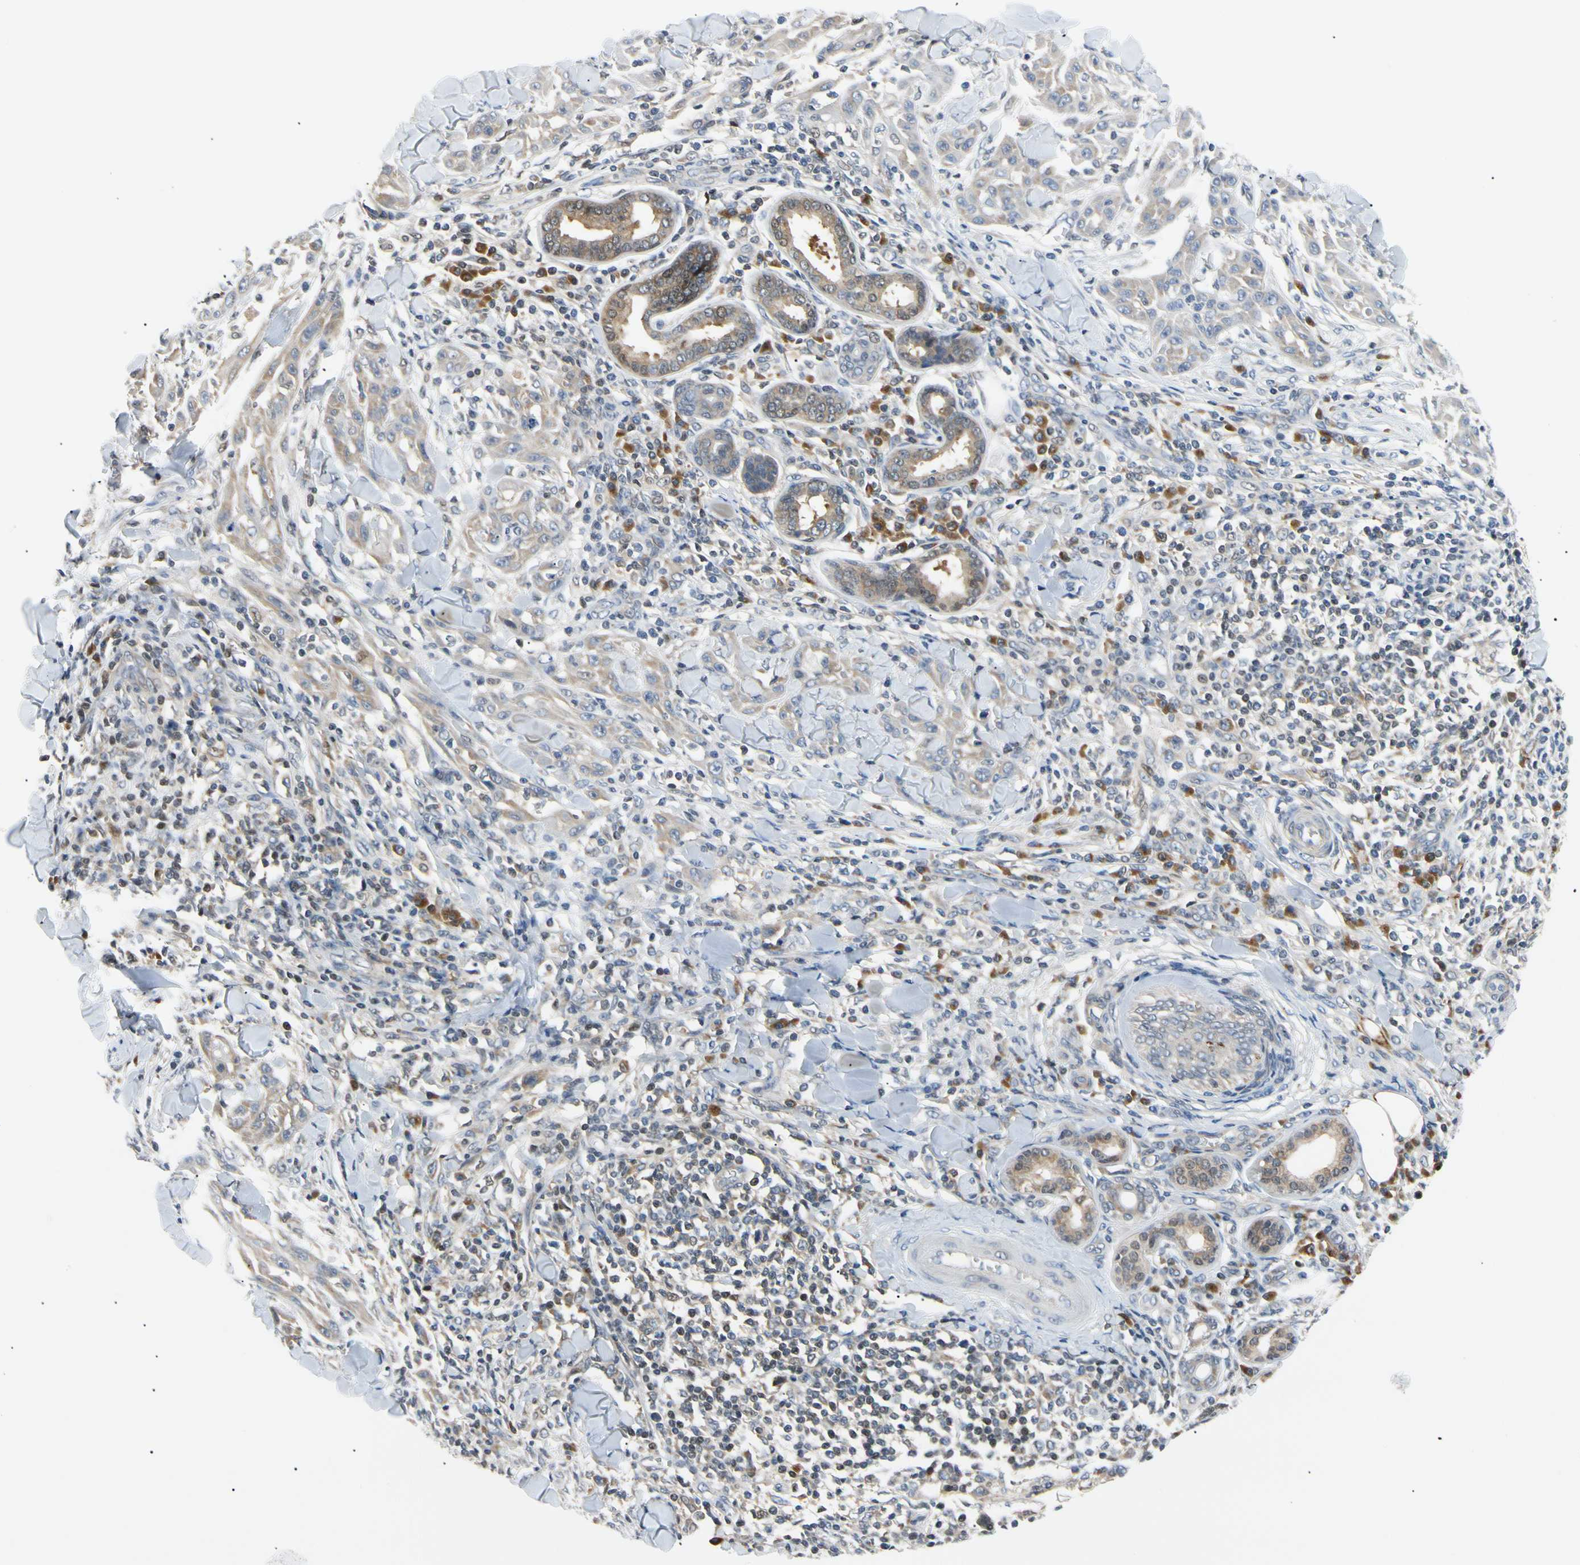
{"staining": {"intensity": "weak", "quantity": "25%-75%", "location": "cytoplasmic/membranous"}, "tissue": "skin cancer", "cell_type": "Tumor cells", "image_type": "cancer", "snomed": [{"axis": "morphology", "description": "Squamous cell carcinoma, NOS"}, {"axis": "topography", "description": "Skin"}], "caption": "Immunohistochemical staining of human skin cancer demonstrates low levels of weak cytoplasmic/membranous protein positivity in about 25%-75% of tumor cells. Nuclei are stained in blue.", "gene": "SEC23B", "patient": {"sex": "male", "age": 24}}